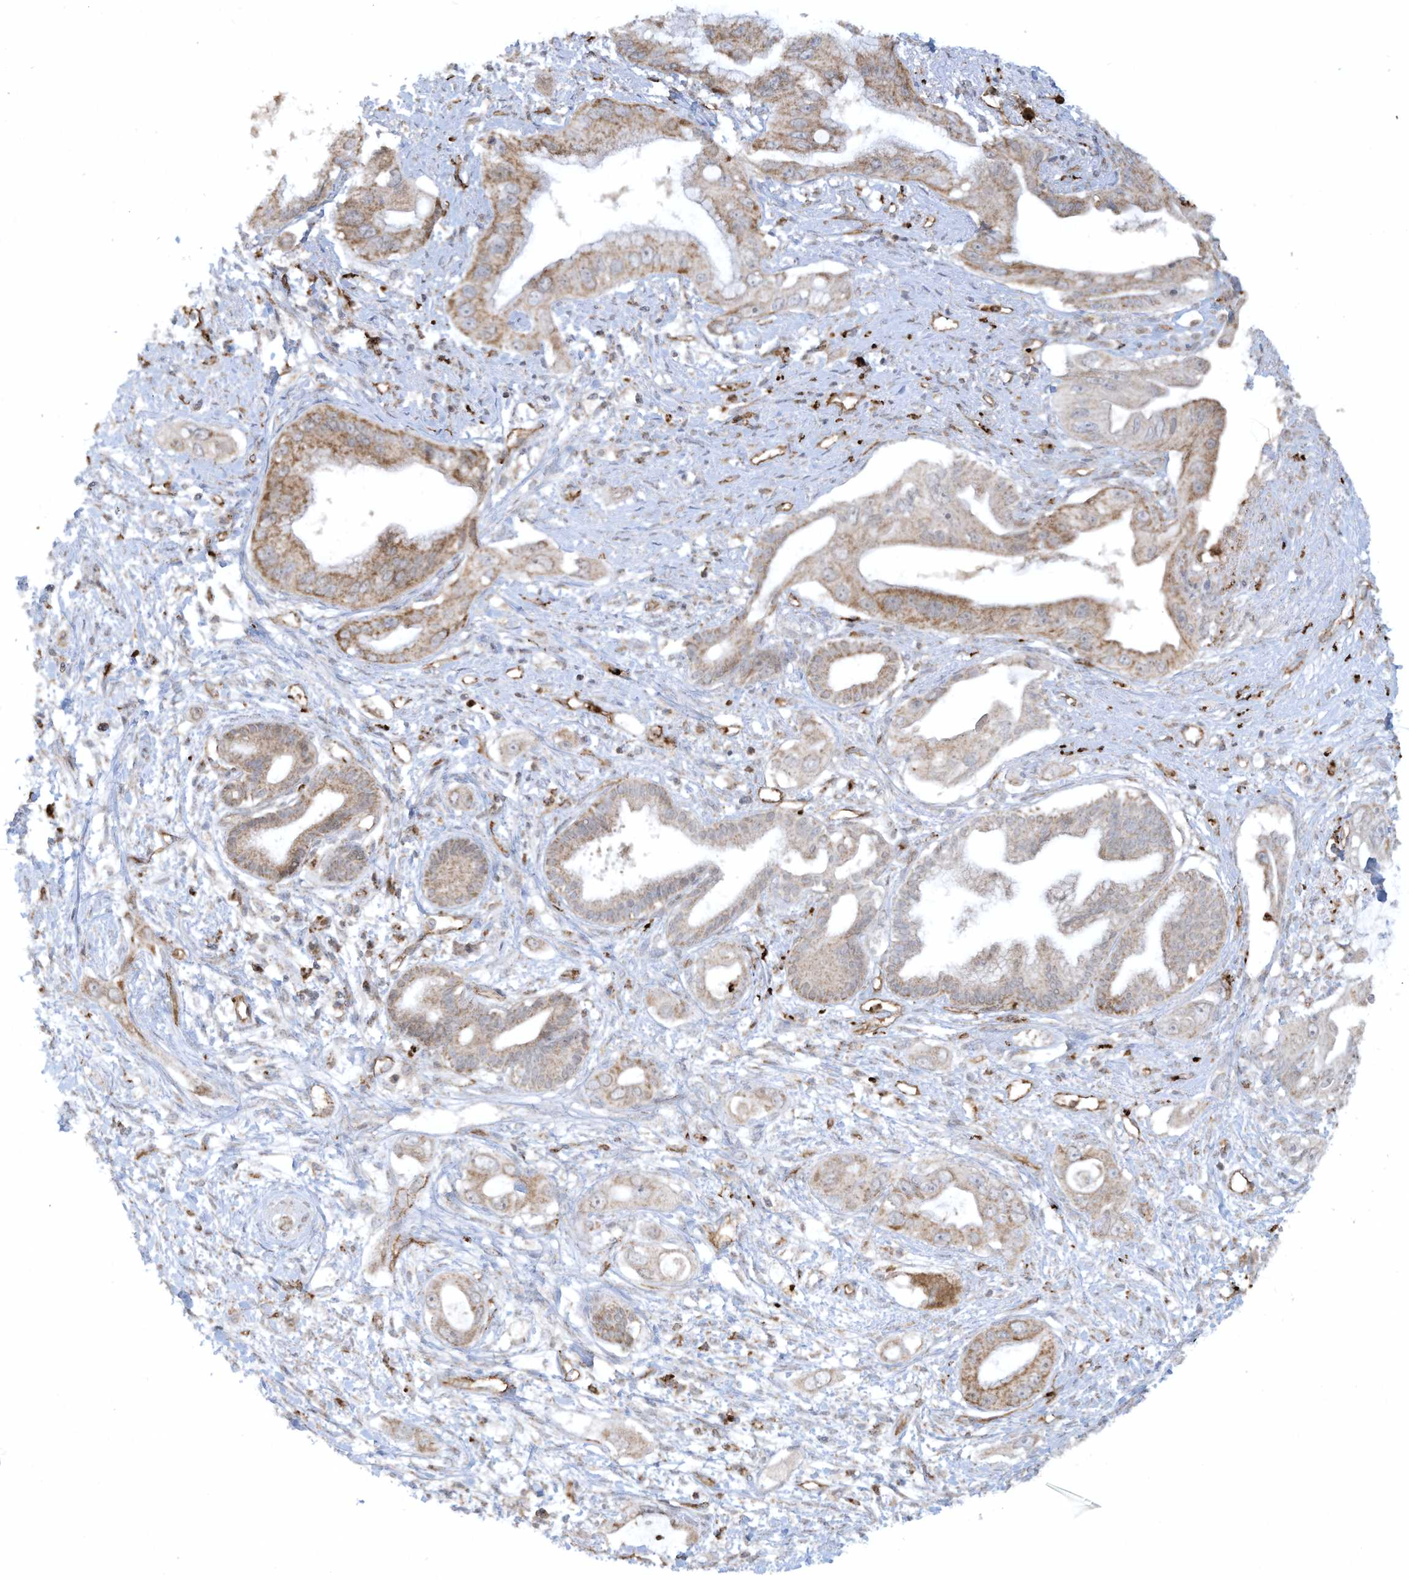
{"staining": {"intensity": "moderate", "quantity": ">75%", "location": "cytoplasmic/membranous"}, "tissue": "pancreatic cancer", "cell_type": "Tumor cells", "image_type": "cancer", "snomed": [{"axis": "morphology", "description": "Inflammation, NOS"}, {"axis": "morphology", "description": "Adenocarcinoma, NOS"}, {"axis": "topography", "description": "Pancreas"}], "caption": "A high-resolution histopathology image shows immunohistochemistry staining of pancreatic cancer (adenocarcinoma), which reveals moderate cytoplasmic/membranous expression in about >75% of tumor cells.", "gene": "CHRNA4", "patient": {"sex": "female", "age": 56}}